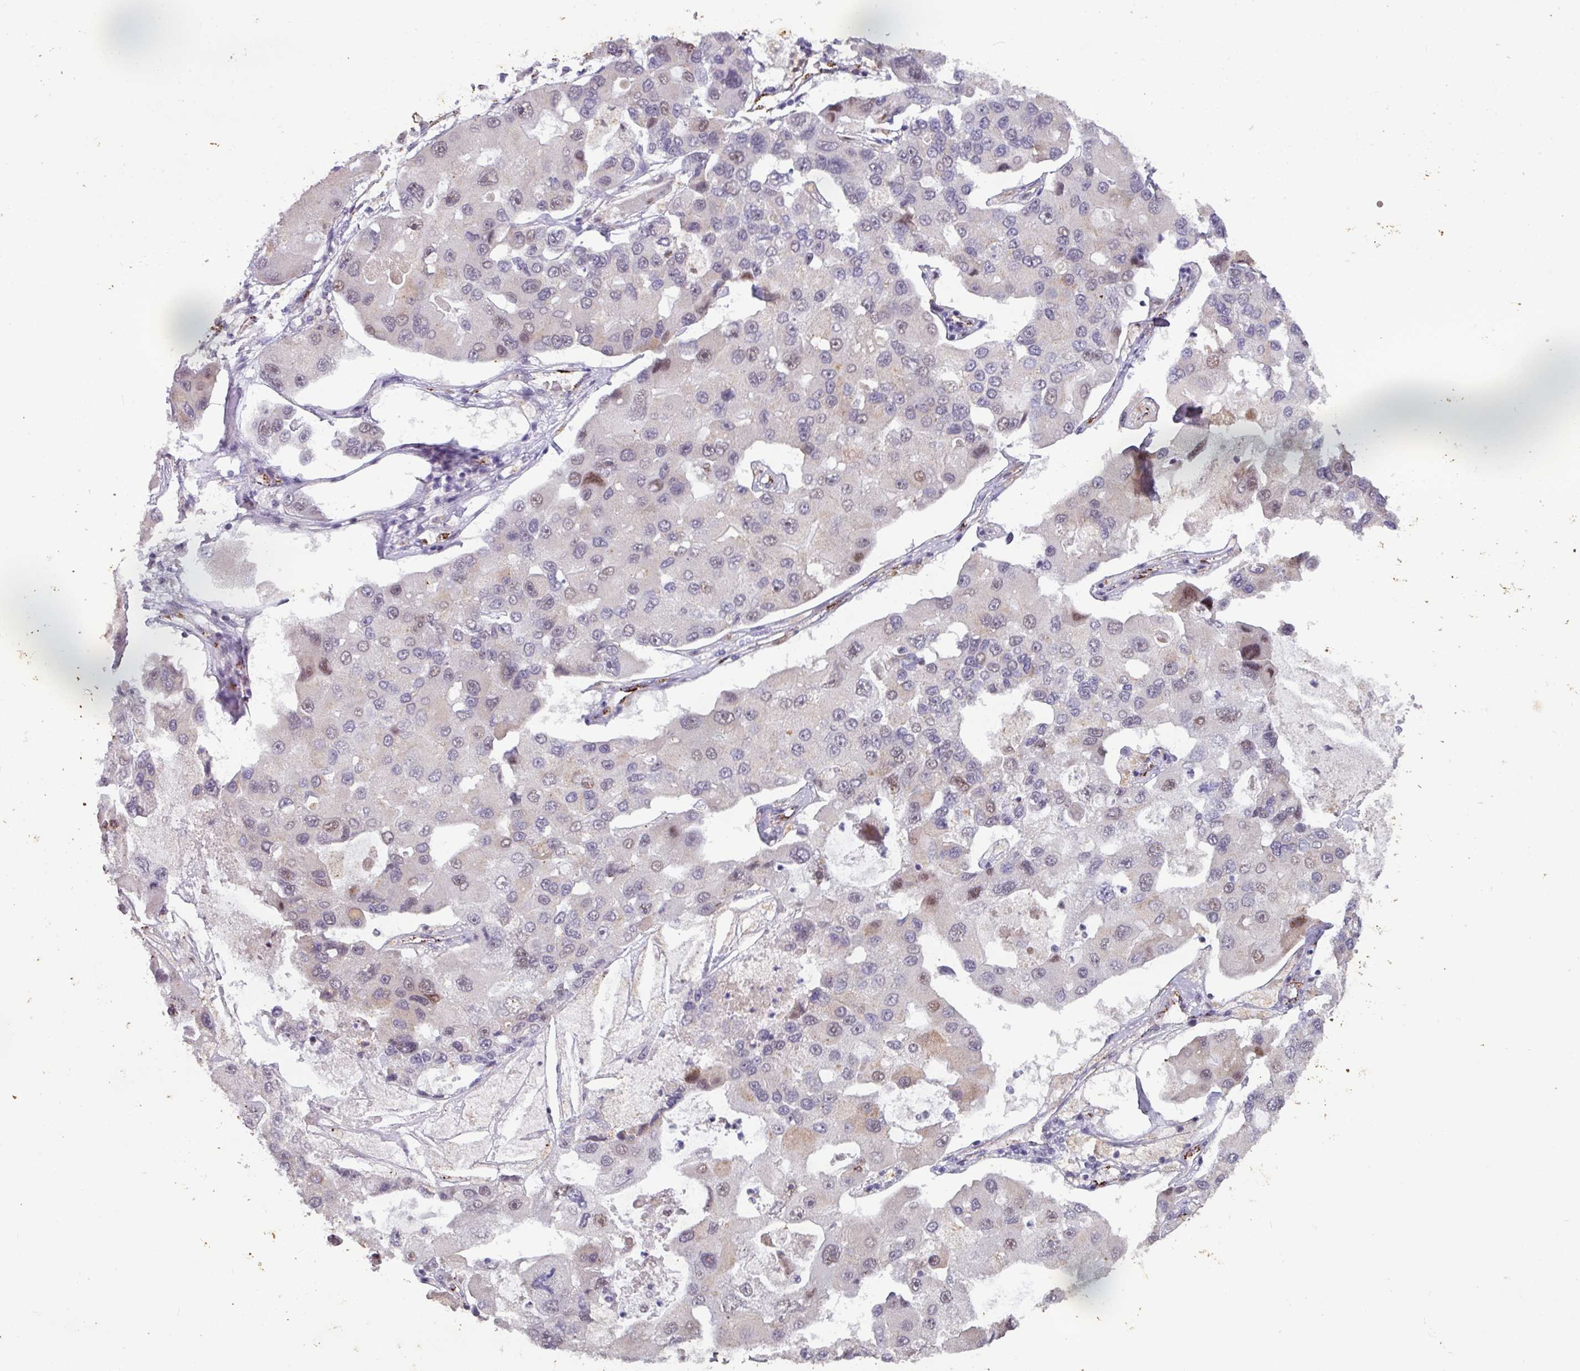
{"staining": {"intensity": "moderate", "quantity": "<25%", "location": "nuclear"}, "tissue": "lung cancer", "cell_type": "Tumor cells", "image_type": "cancer", "snomed": [{"axis": "morphology", "description": "Adenocarcinoma, NOS"}, {"axis": "topography", "description": "Lung"}], "caption": "Immunohistochemical staining of lung cancer (adenocarcinoma) demonstrates low levels of moderate nuclear protein staining in about <25% of tumor cells. (brown staining indicates protein expression, while blue staining denotes nuclei).", "gene": "SIDT2", "patient": {"sex": "female", "age": 54}}